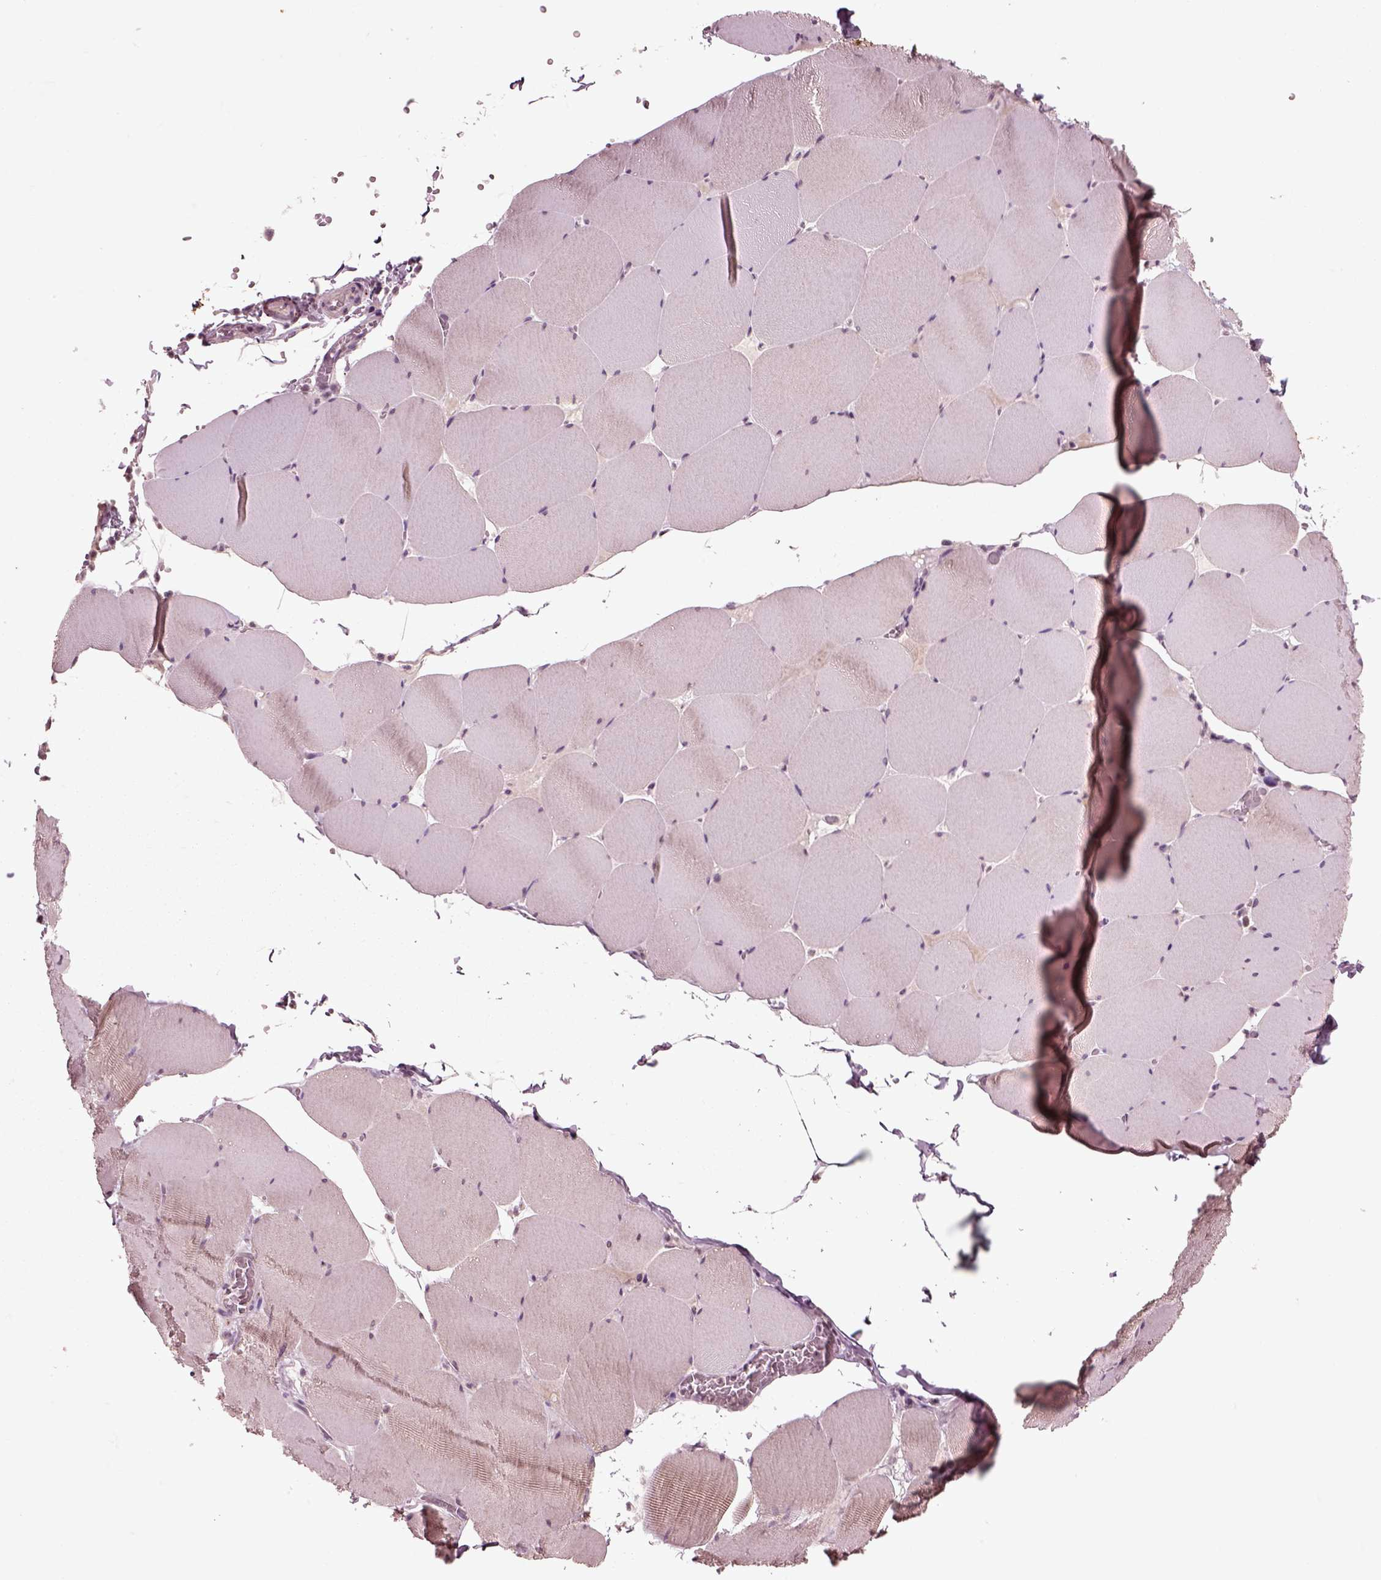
{"staining": {"intensity": "weak", "quantity": "25%-75%", "location": "cytoplasmic/membranous"}, "tissue": "skeletal muscle", "cell_type": "Myocytes", "image_type": "normal", "snomed": [{"axis": "morphology", "description": "Normal tissue, NOS"}, {"axis": "morphology", "description": "Malignant melanoma, Metastatic site"}, {"axis": "topography", "description": "Skeletal muscle"}], "caption": "Weak cytoplasmic/membranous protein expression is present in approximately 25%-75% of myocytes in skeletal muscle.", "gene": "CHGB", "patient": {"sex": "male", "age": 50}}